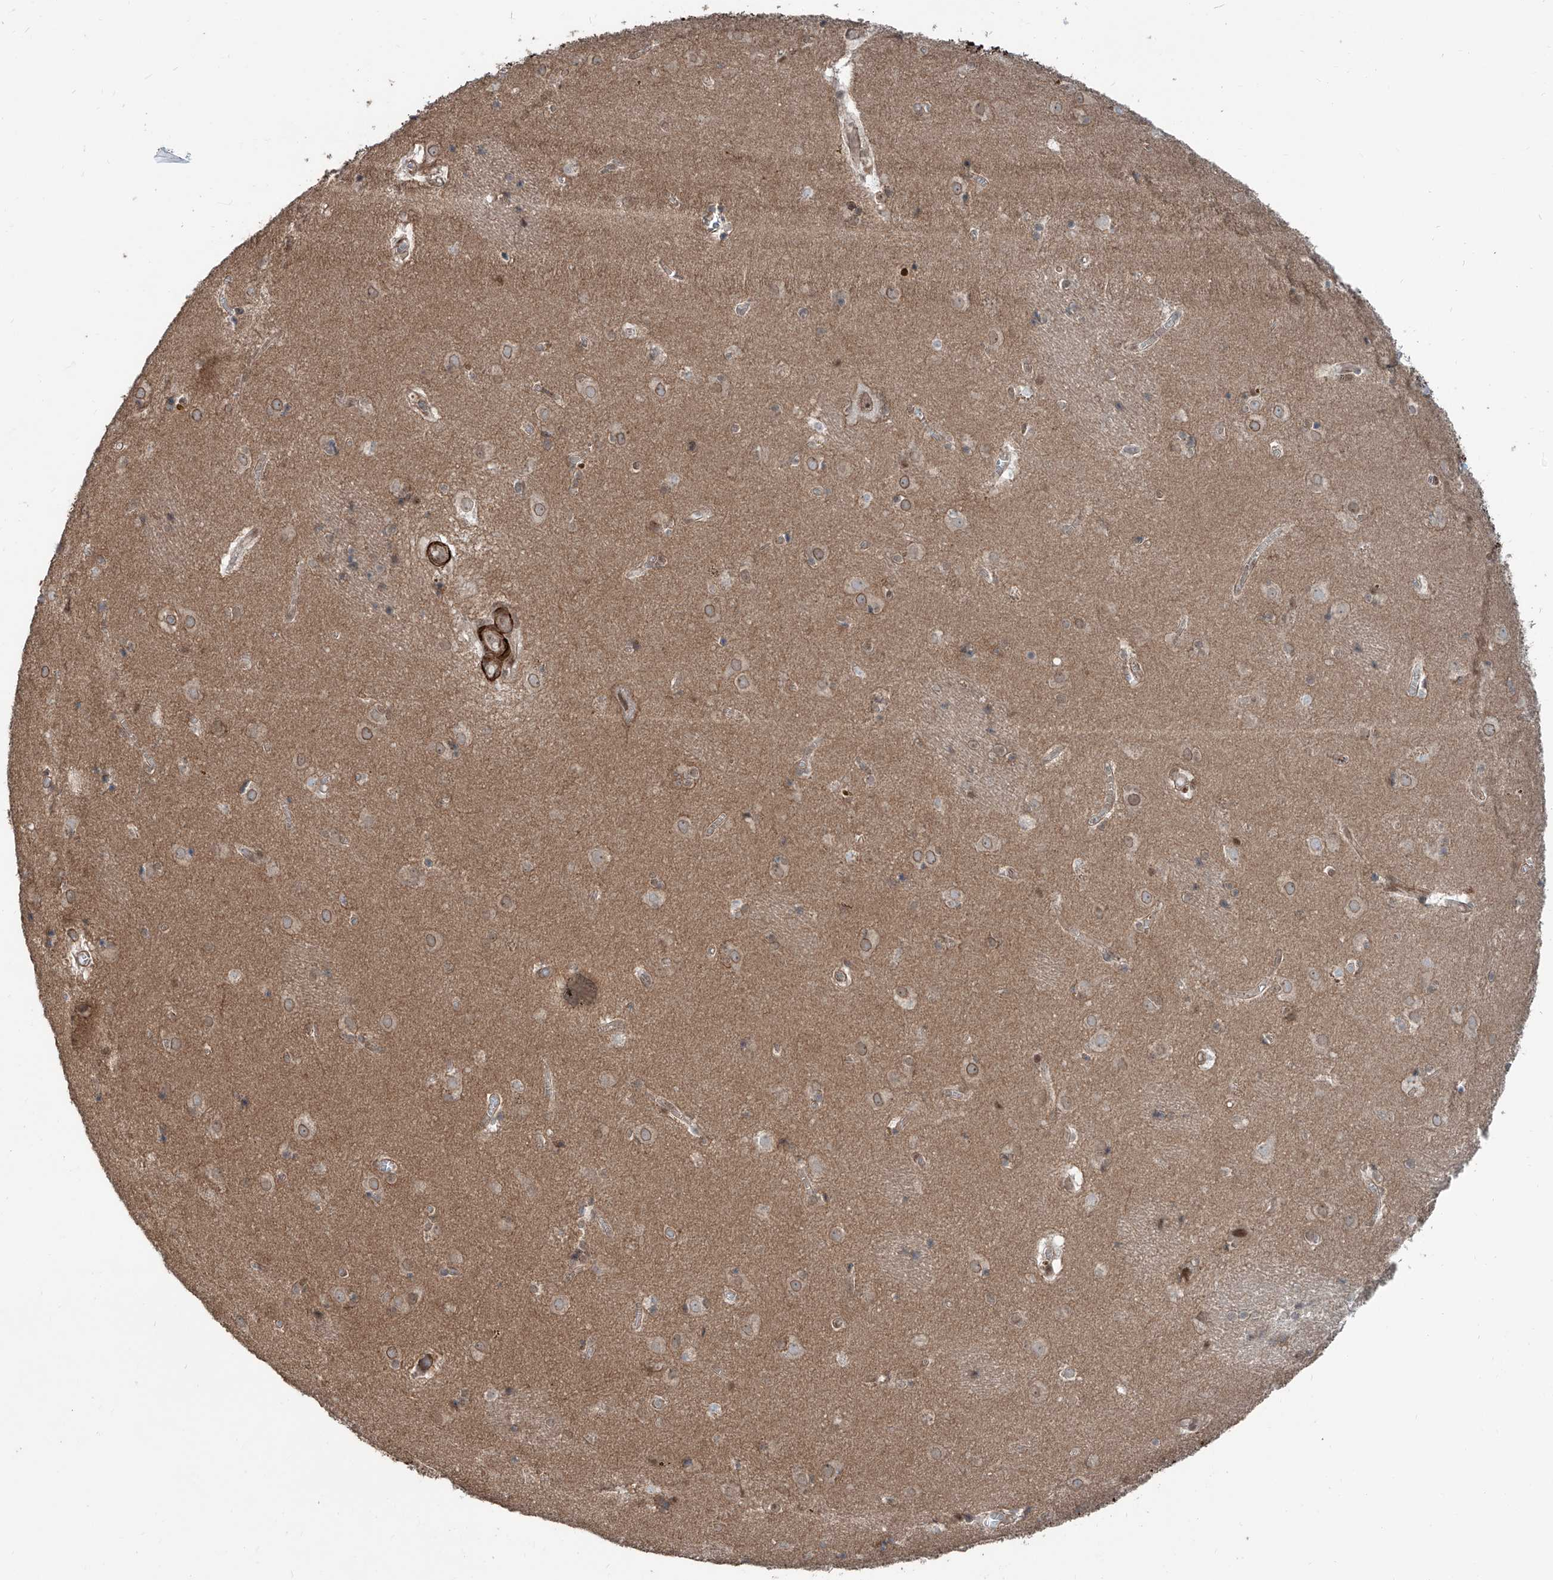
{"staining": {"intensity": "negative", "quantity": "none", "location": "none"}, "tissue": "caudate", "cell_type": "Glial cells", "image_type": "normal", "snomed": [{"axis": "morphology", "description": "Normal tissue, NOS"}, {"axis": "topography", "description": "Lateral ventricle wall"}], "caption": "Glial cells are negative for protein expression in normal human caudate. (Stains: DAB (3,3'-diaminobenzidine) IHC with hematoxylin counter stain, Microscopy: brightfield microscopy at high magnification).", "gene": "SDE2", "patient": {"sex": "male", "age": 70}}